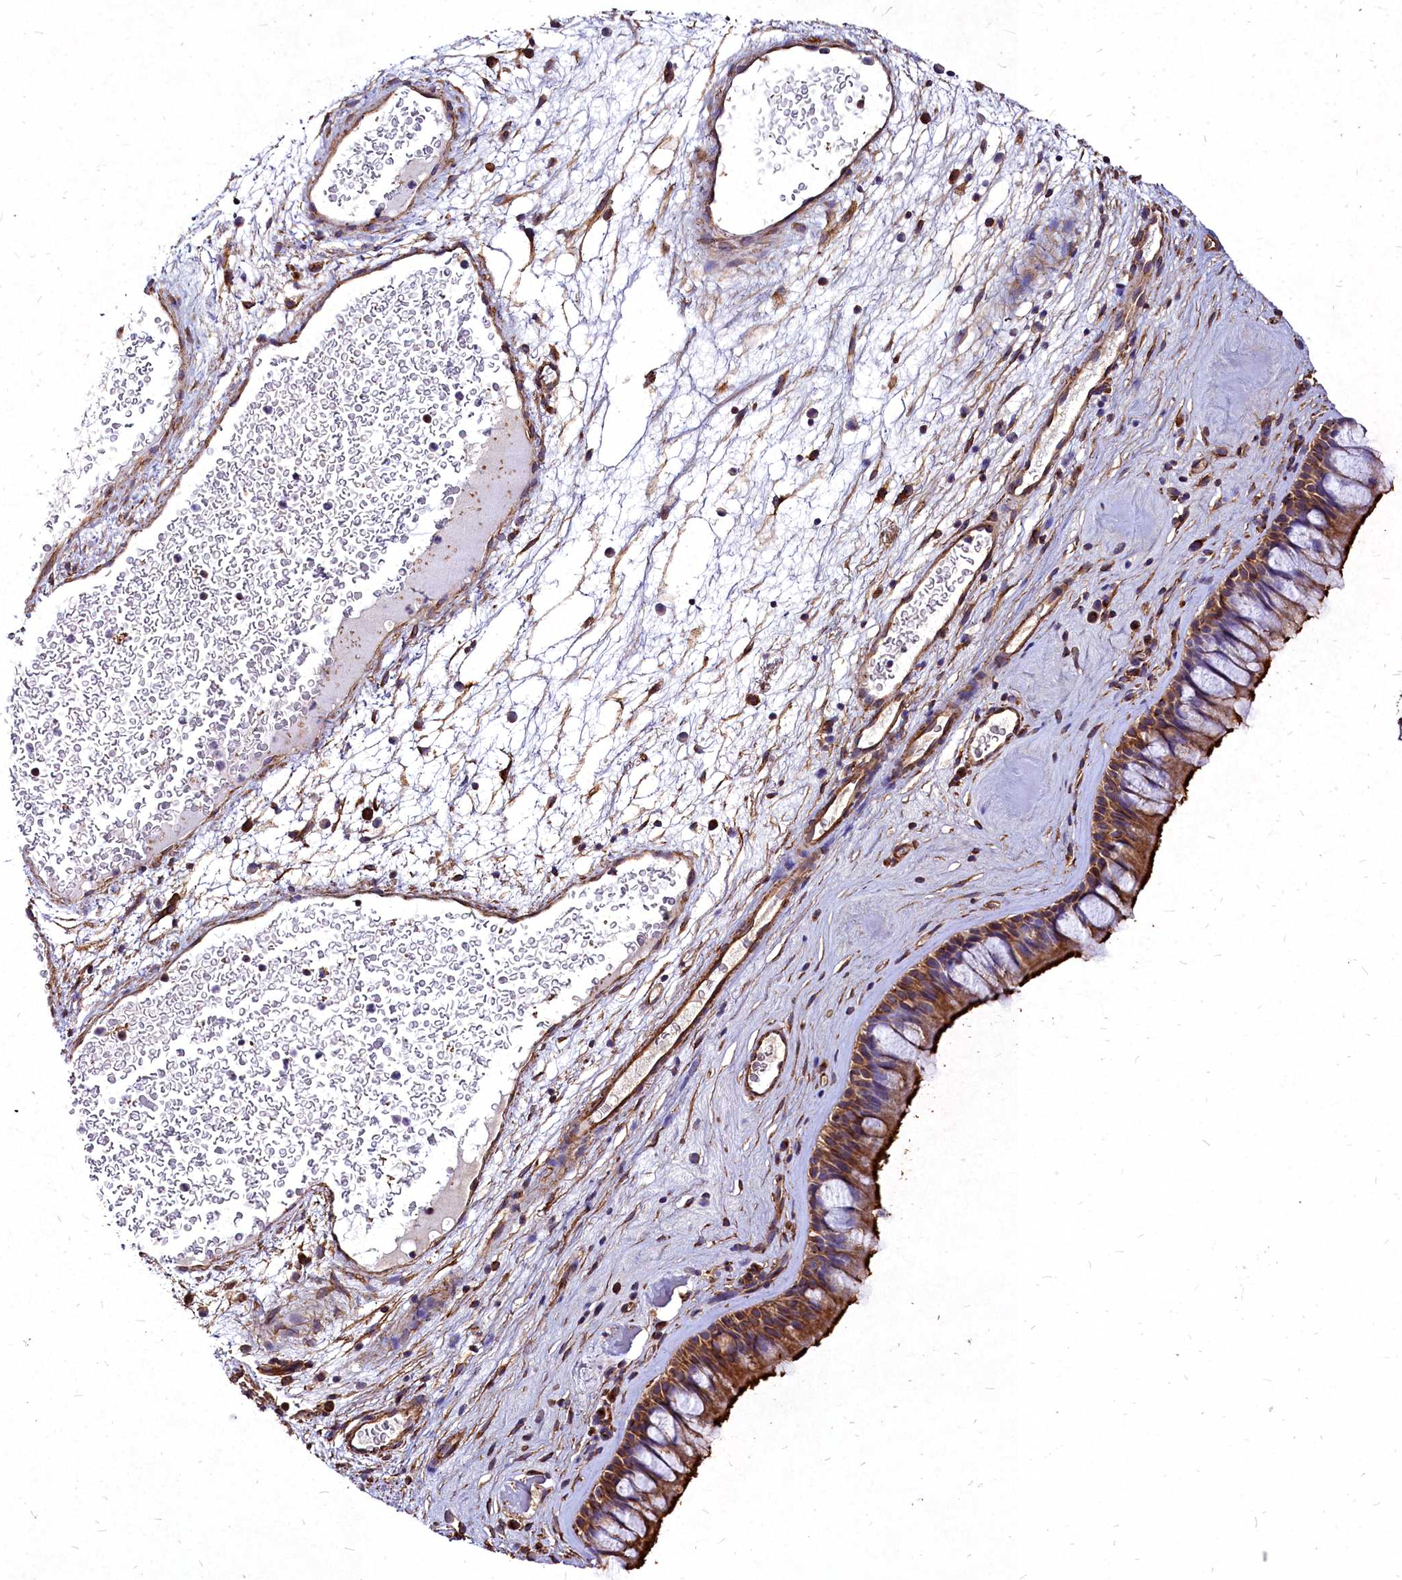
{"staining": {"intensity": "strong", "quantity": ">75%", "location": "cytoplasmic/membranous"}, "tissue": "nasopharynx", "cell_type": "Respiratory epithelial cells", "image_type": "normal", "snomed": [{"axis": "morphology", "description": "Normal tissue, NOS"}, {"axis": "morphology", "description": "Inflammation, NOS"}, {"axis": "morphology", "description": "Malignant melanoma, Metastatic site"}, {"axis": "topography", "description": "Nasopharynx"}], "caption": "Immunohistochemical staining of normal nasopharynx displays strong cytoplasmic/membranous protein positivity in approximately >75% of respiratory epithelial cells. (Brightfield microscopy of DAB IHC at high magnification).", "gene": "SKA1", "patient": {"sex": "male", "age": 70}}